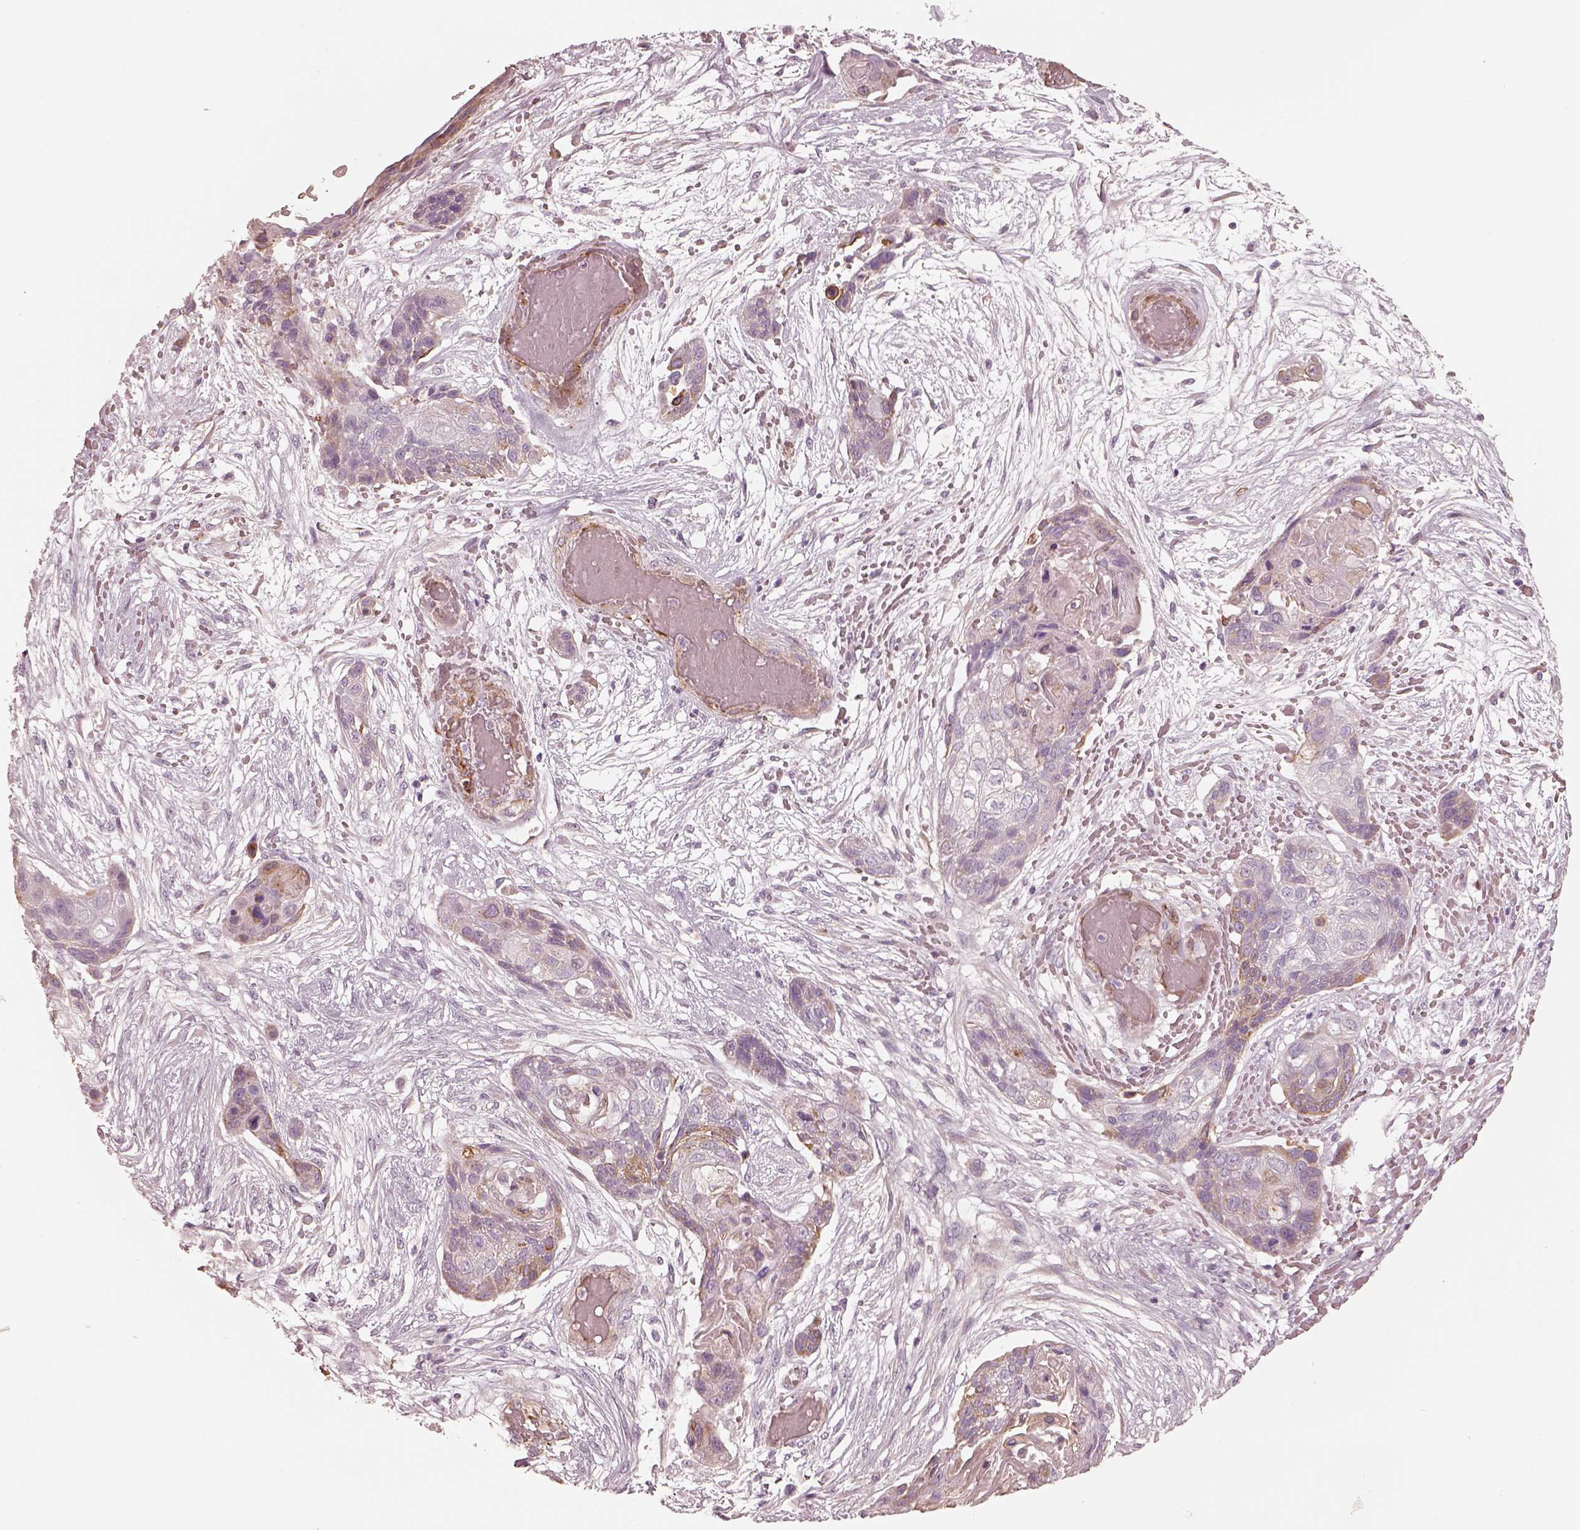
{"staining": {"intensity": "weak", "quantity": "<25%", "location": "cytoplasmic/membranous"}, "tissue": "lung cancer", "cell_type": "Tumor cells", "image_type": "cancer", "snomed": [{"axis": "morphology", "description": "Squamous cell carcinoma, NOS"}, {"axis": "topography", "description": "Lung"}], "caption": "A histopathology image of lung cancer stained for a protein demonstrates no brown staining in tumor cells.", "gene": "CRYM", "patient": {"sex": "male", "age": 69}}